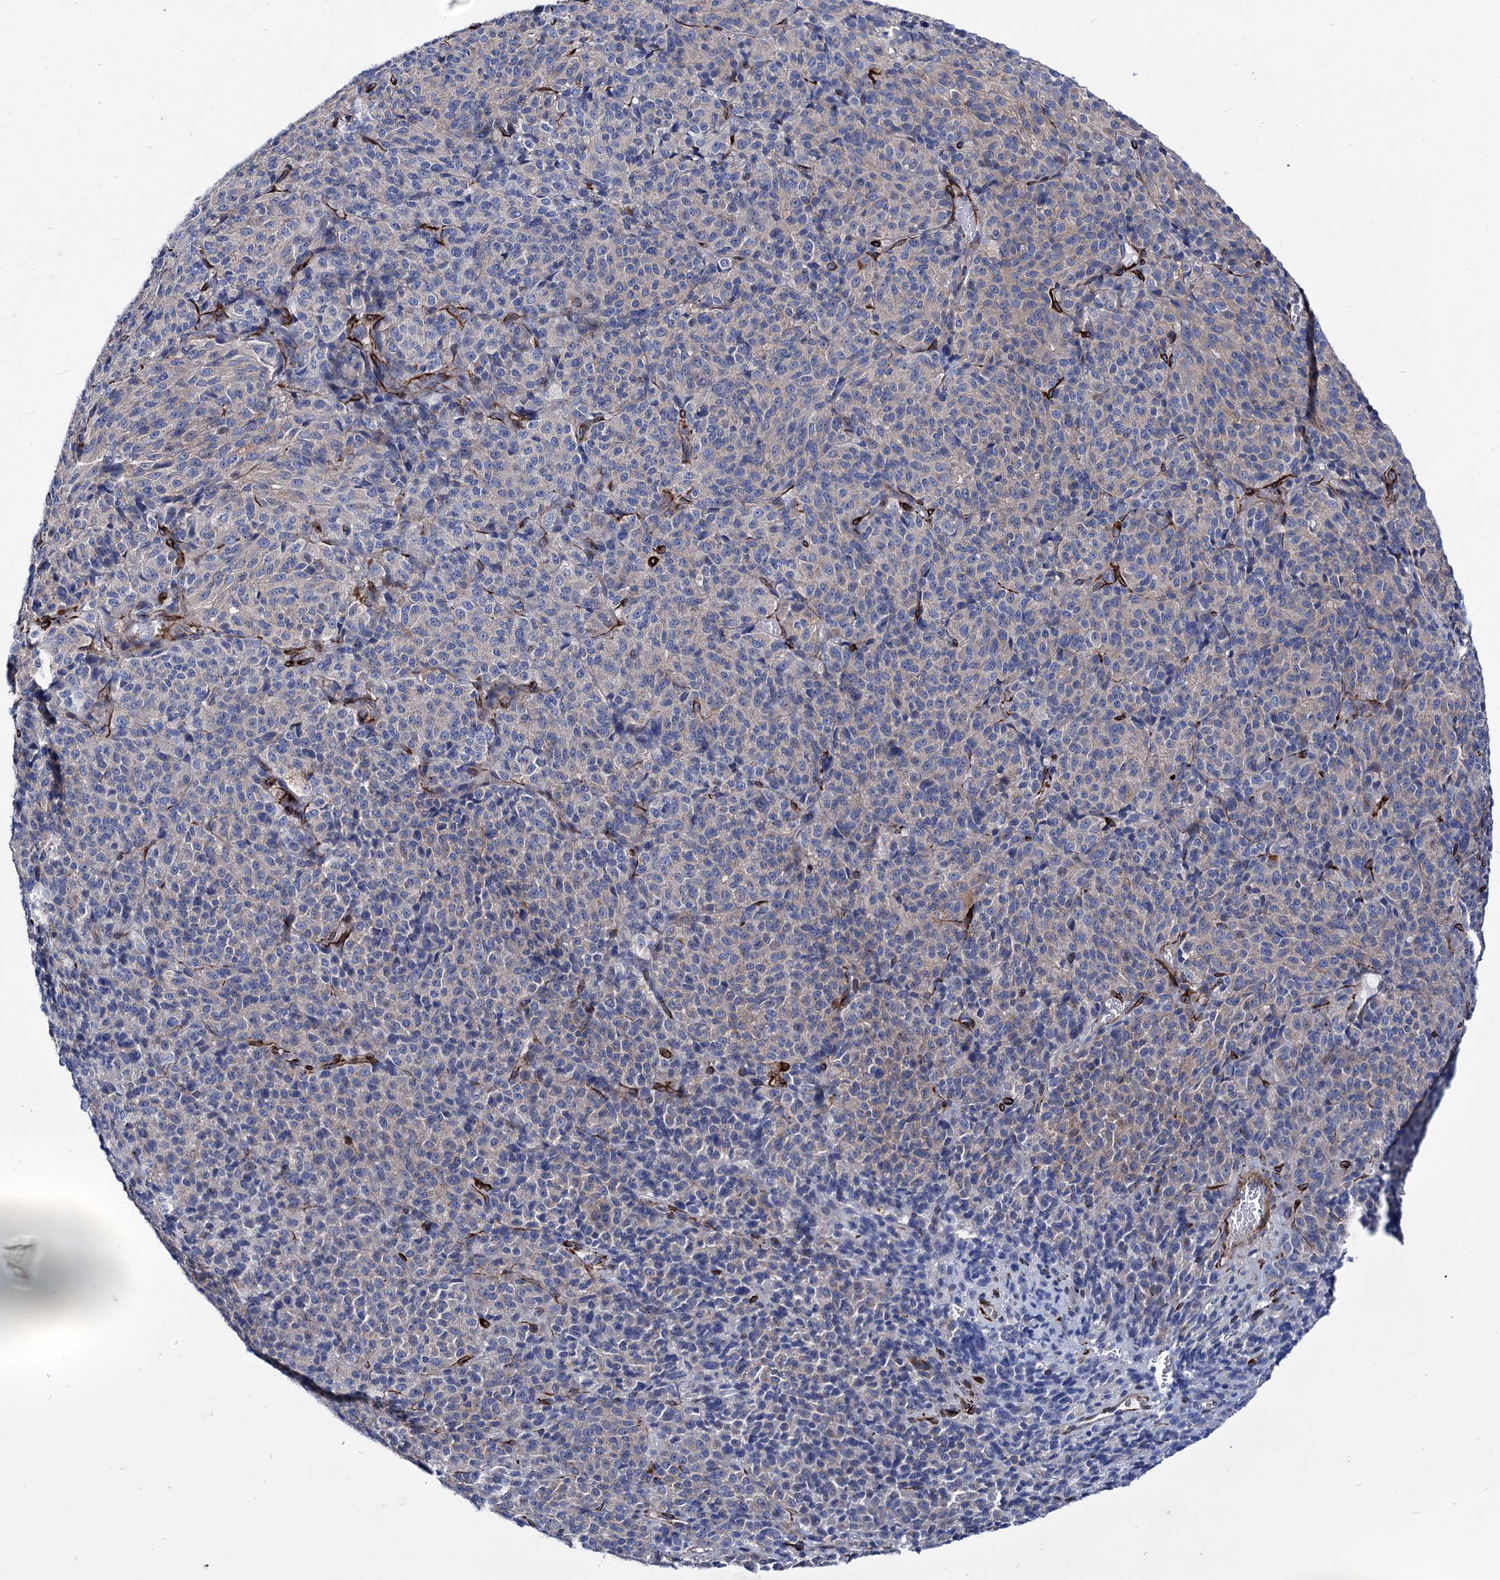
{"staining": {"intensity": "negative", "quantity": "none", "location": "none"}, "tissue": "melanoma", "cell_type": "Tumor cells", "image_type": "cancer", "snomed": [{"axis": "morphology", "description": "Malignant melanoma, Metastatic site"}, {"axis": "topography", "description": "Brain"}], "caption": "There is no significant positivity in tumor cells of malignant melanoma (metastatic site).", "gene": "AXL", "patient": {"sex": "female", "age": 56}}